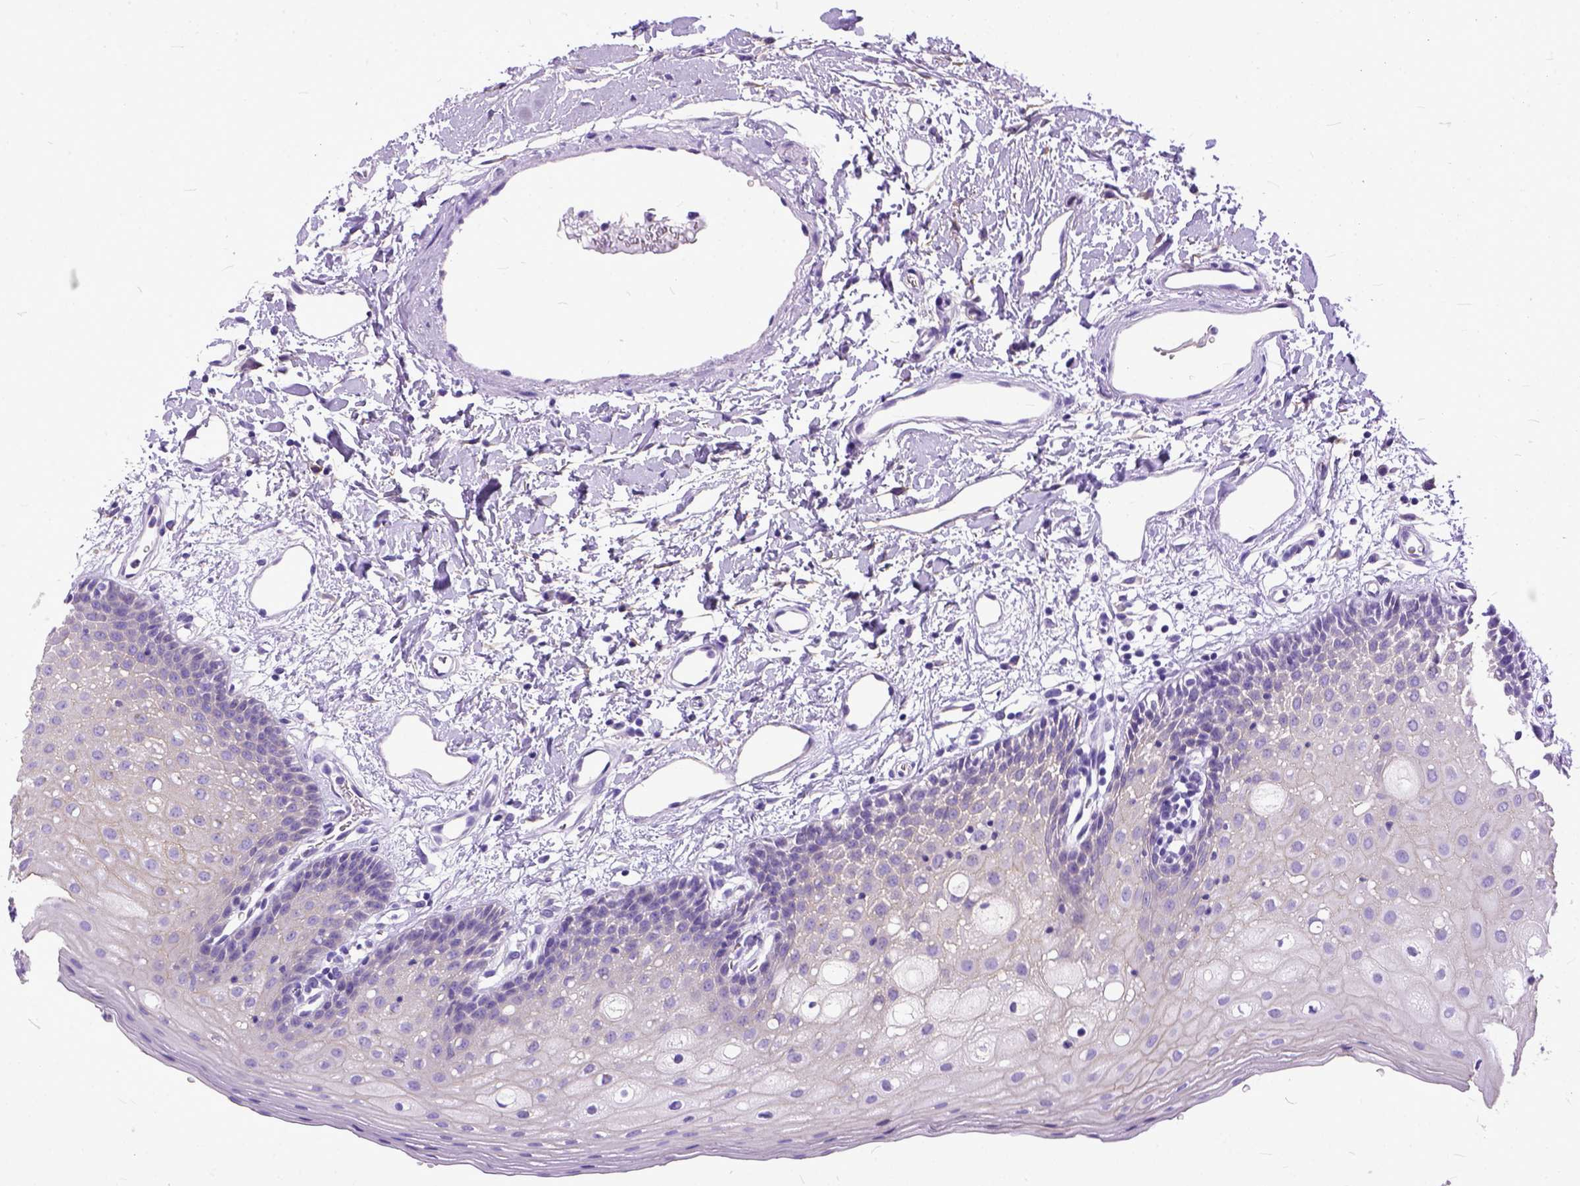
{"staining": {"intensity": "weak", "quantity": "25%-75%", "location": "cytoplasmic/membranous"}, "tissue": "oral mucosa", "cell_type": "Squamous epithelial cells", "image_type": "normal", "snomed": [{"axis": "morphology", "description": "Normal tissue, NOS"}, {"axis": "topography", "description": "Oral tissue"}], "caption": "Squamous epithelial cells exhibit low levels of weak cytoplasmic/membranous expression in approximately 25%-75% of cells in normal human oral mucosa.", "gene": "PPL", "patient": {"sex": "female", "age": 43}}